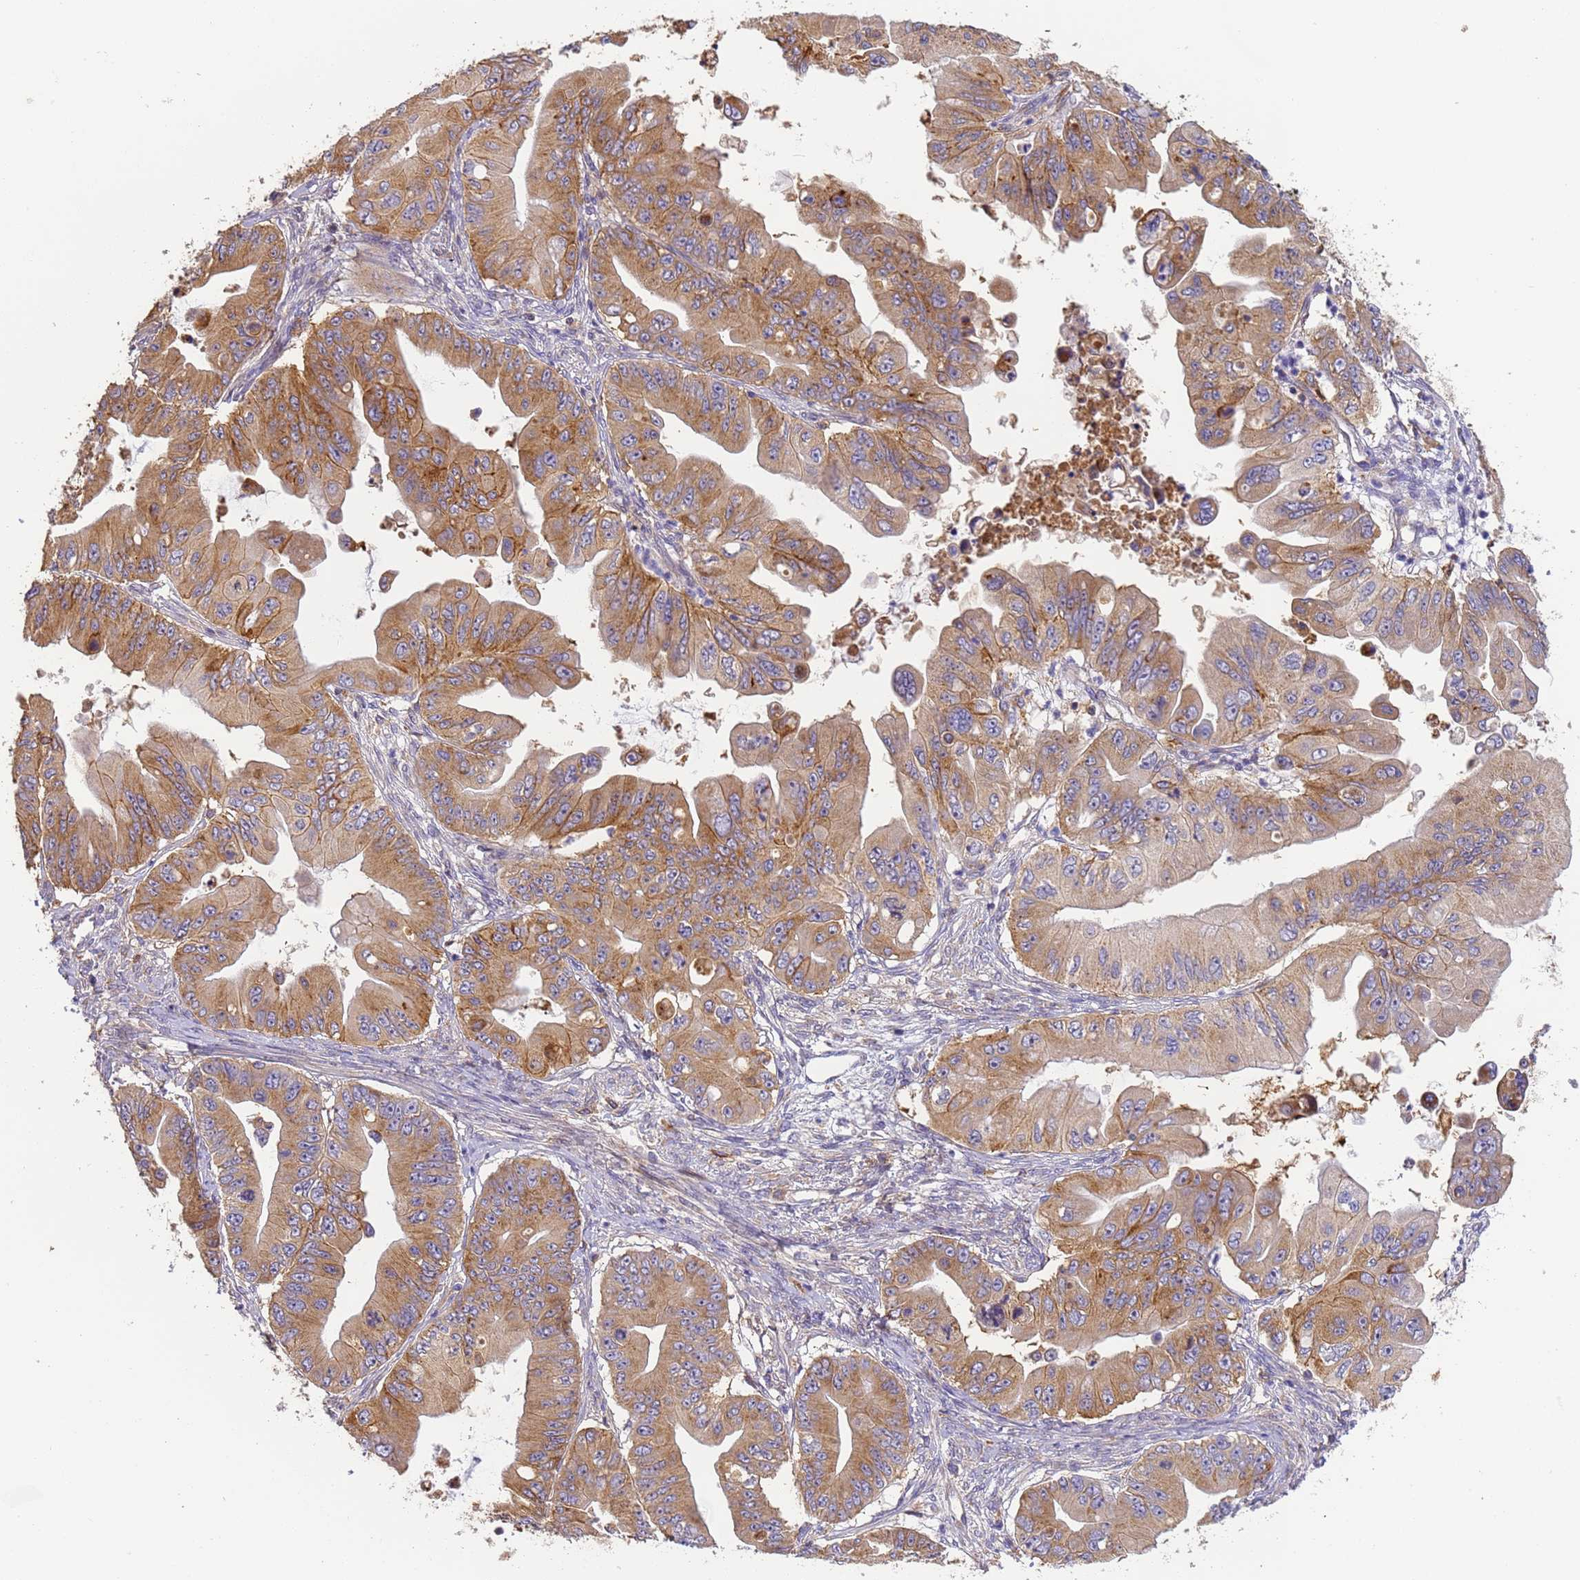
{"staining": {"intensity": "moderate", "quantity": ">75%", "location": "cytoplasmic/membranous"}, "tissue": "ovarian cancer", "cell_type": "Tumor cells", "image_type": "cancer", "snomed": [{"axis": "morphology", "description": "Cystadenocarcinoma, mucinous, NOS"}, {"axis": "topography", "description": "Ovary"}], "caption": "Tumor cells exhibit medium levels of moderate cytoplasmic/membranous positivity in about >75% of cells in human mucinous cystadenocarcinoma (ovarian).", "gene": "M6PR", "patient": {"sex": "female", "age": 71}}